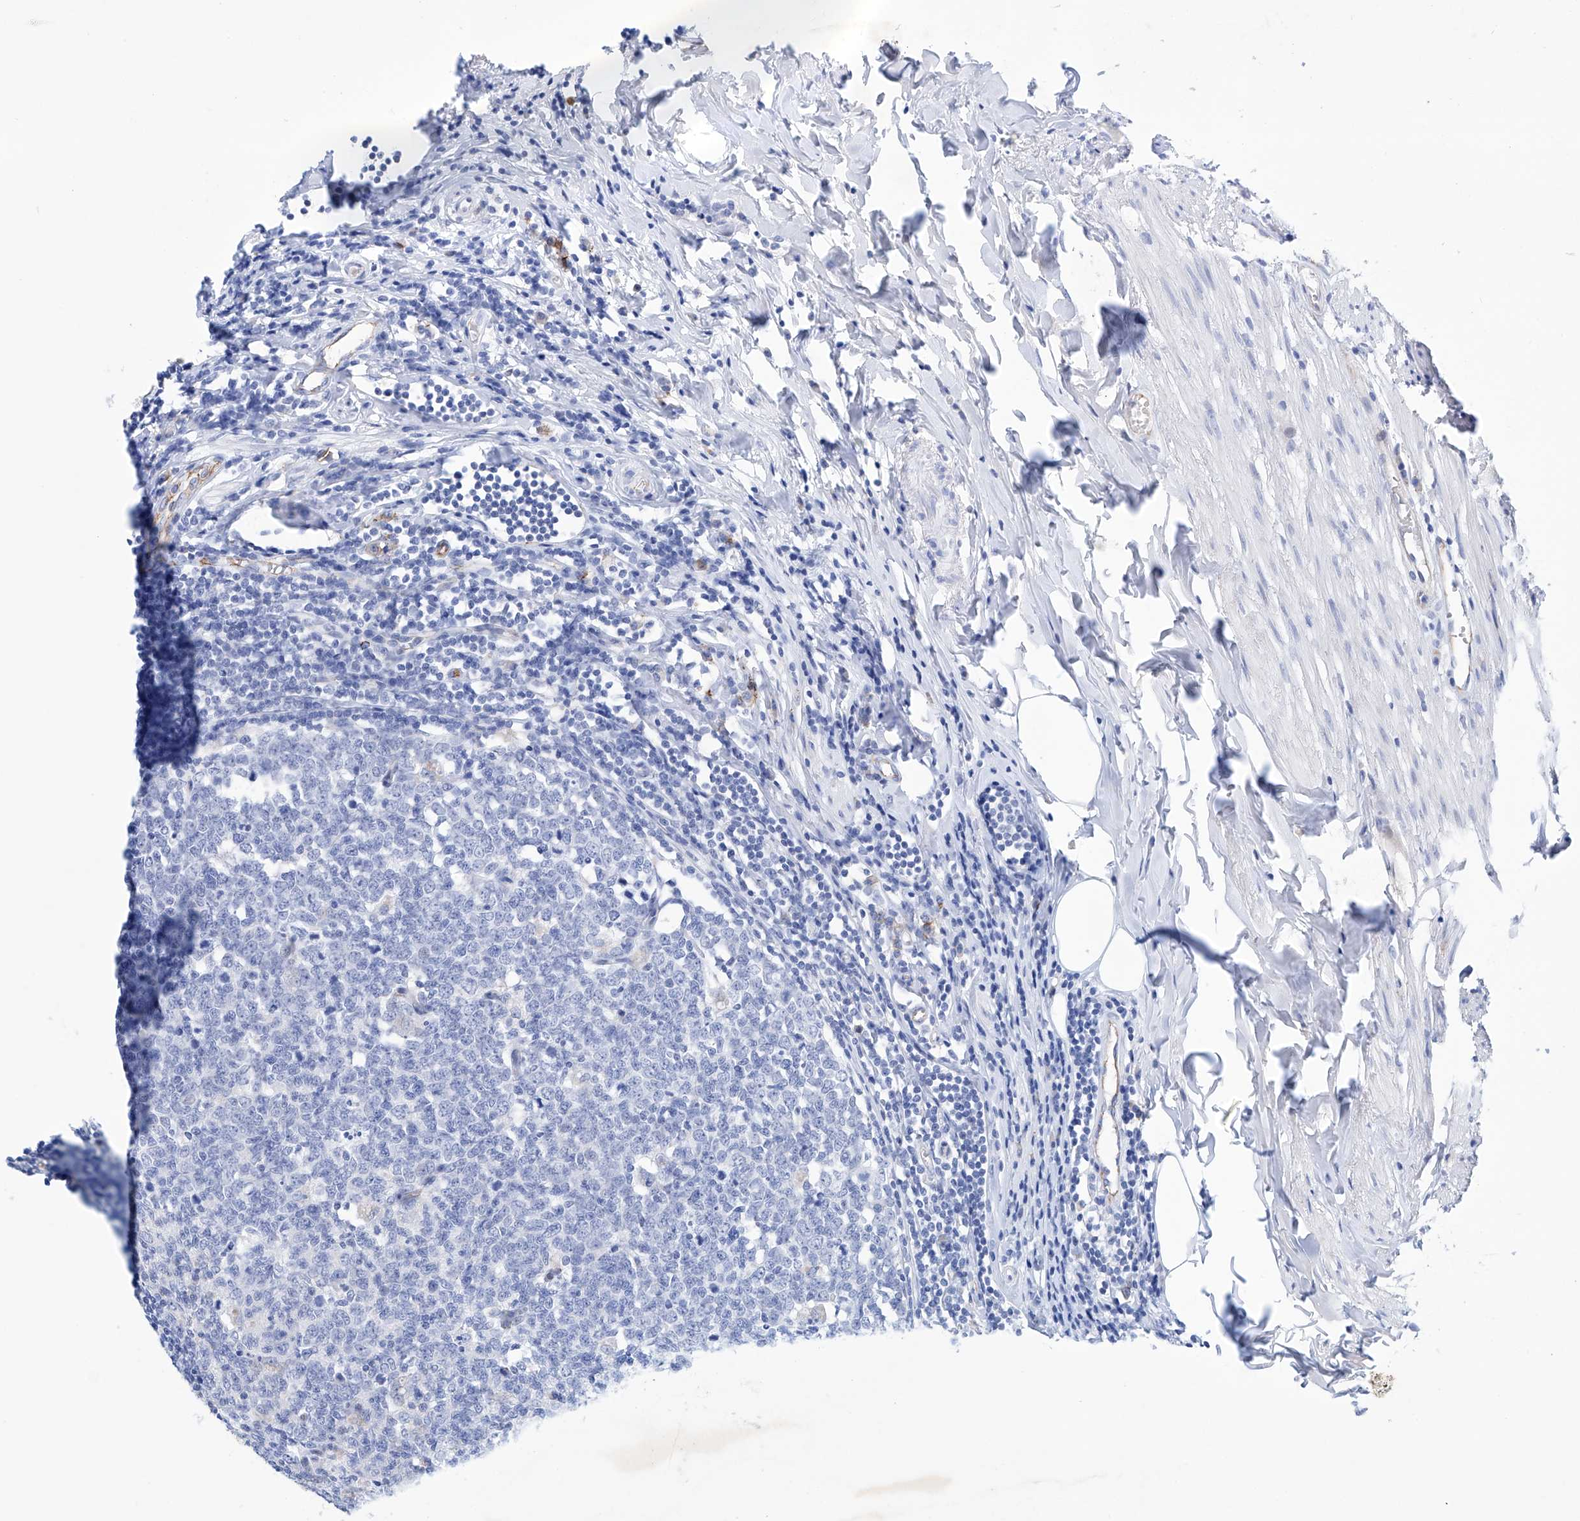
{"staining": {"intensity": "negative", "quantity": "none", "location": "none"}, "tissue": "appendix", "cell_type": "Glandular cells", "image_type": "normal", "snomed": [{"axis": "morphology", "description": "Normal tissue, NOS"}, {"axis": "topography", "description": "Appendix"}], "caption": "Protein analysis of normal appendix displays no significant staining in glandular cells. (DAB (3,3'-diaminobenzidine) immunohistochemistry (IHC) visualized using brightfield microscopy, high magnification).", "gene": "ETV7", "patient": {"sex": "female", "age": 54}}